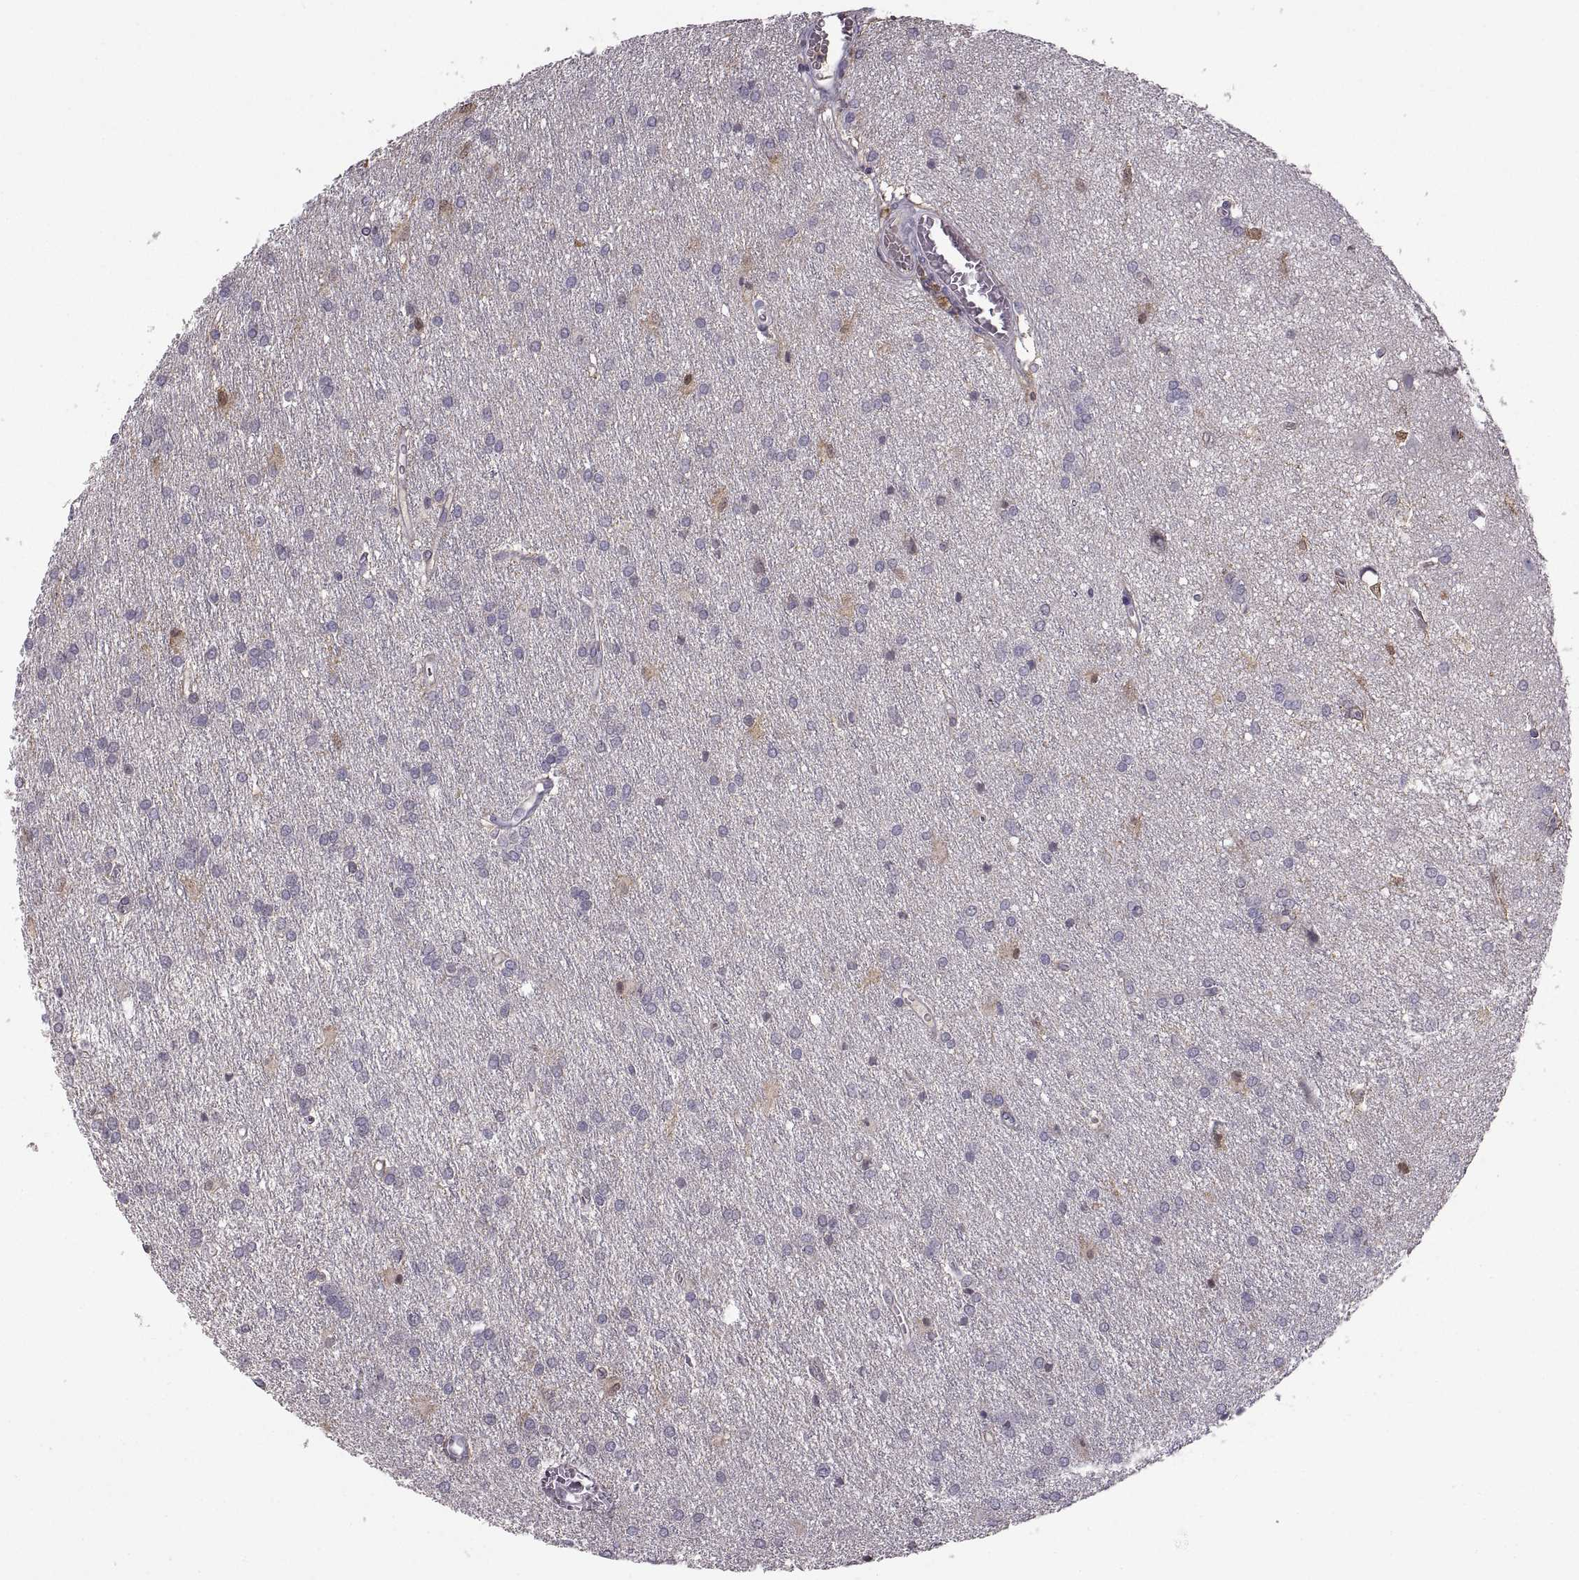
{"staining": {"intensity": "negative", "quantity": "none", "location": "none"}, "tissue": "glioma", "cell_type": "Tumor cells", "image_type": "cancer", "snomed": [{"axis": "morphology", "description": "Glioma, malignant, Low grade"}, {"axis": "topography", "description": "Brain"}], "caption": "High power microscopy photomicrograph of an immunohistochemistry photomicrograph of malignant glioma (low-grade), revealing no significant expression in tumor cells.", "gene": "EZR", "patient": {"sex": "female", "age": 32}}